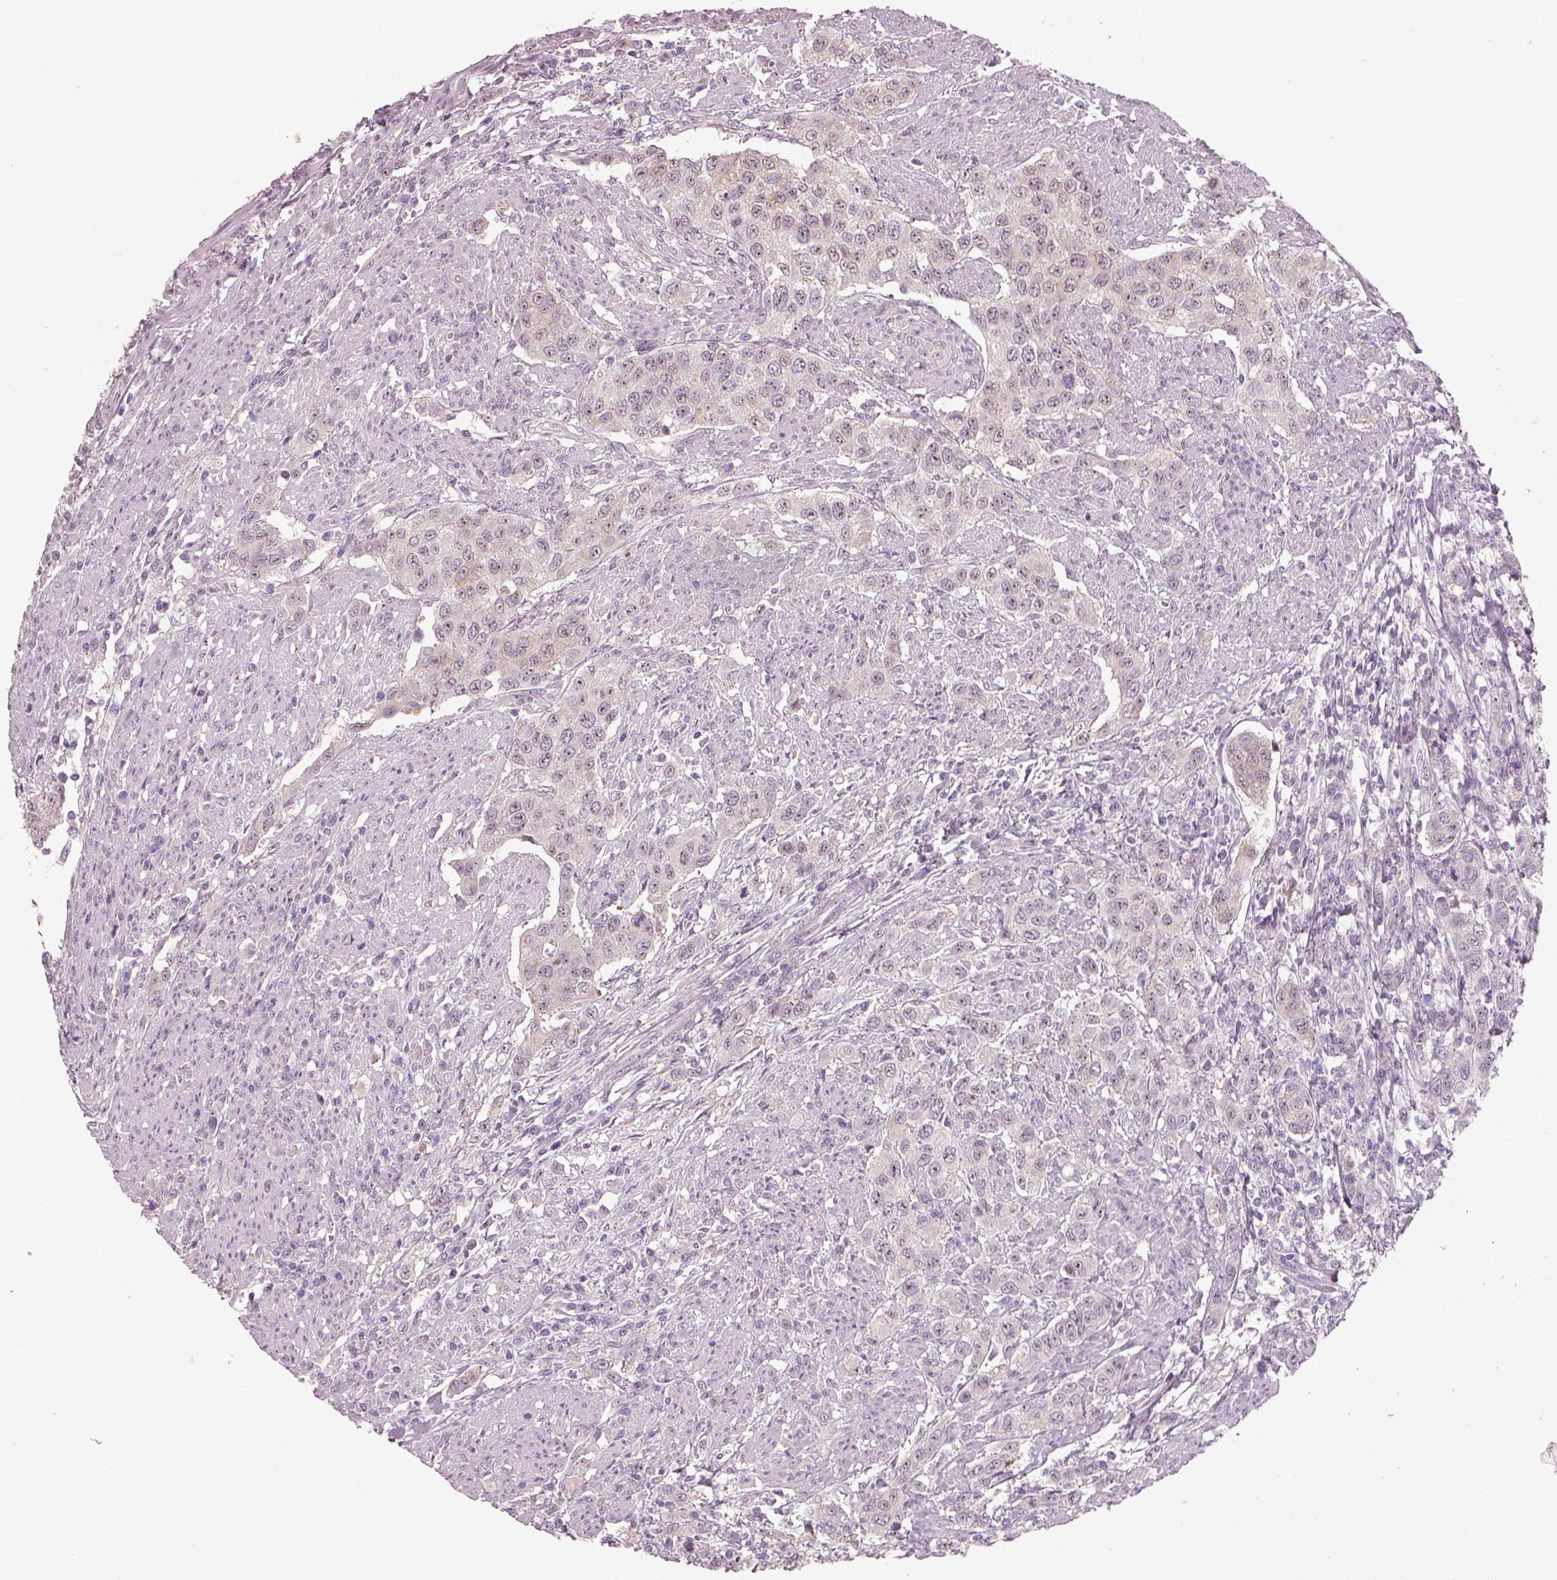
{"staining": {"intensity": "negative", "quantity": "none", "location": "none"}, "tissue": "urothelial cancer", "cell_type": "Tumor cells", "image_type": "cancer", "snomed": [{"axis": "morphology", "description": "Urothelial carcinoma, High grade"}, {"axis": "topography", "description": "Urinary bladder"}], "caption": "Protein analysis of urothelial cancer demonstrates no significant staining in tumor cells.", "gene": "CDS1", "patient": {"sex": "female", "age": 58}}